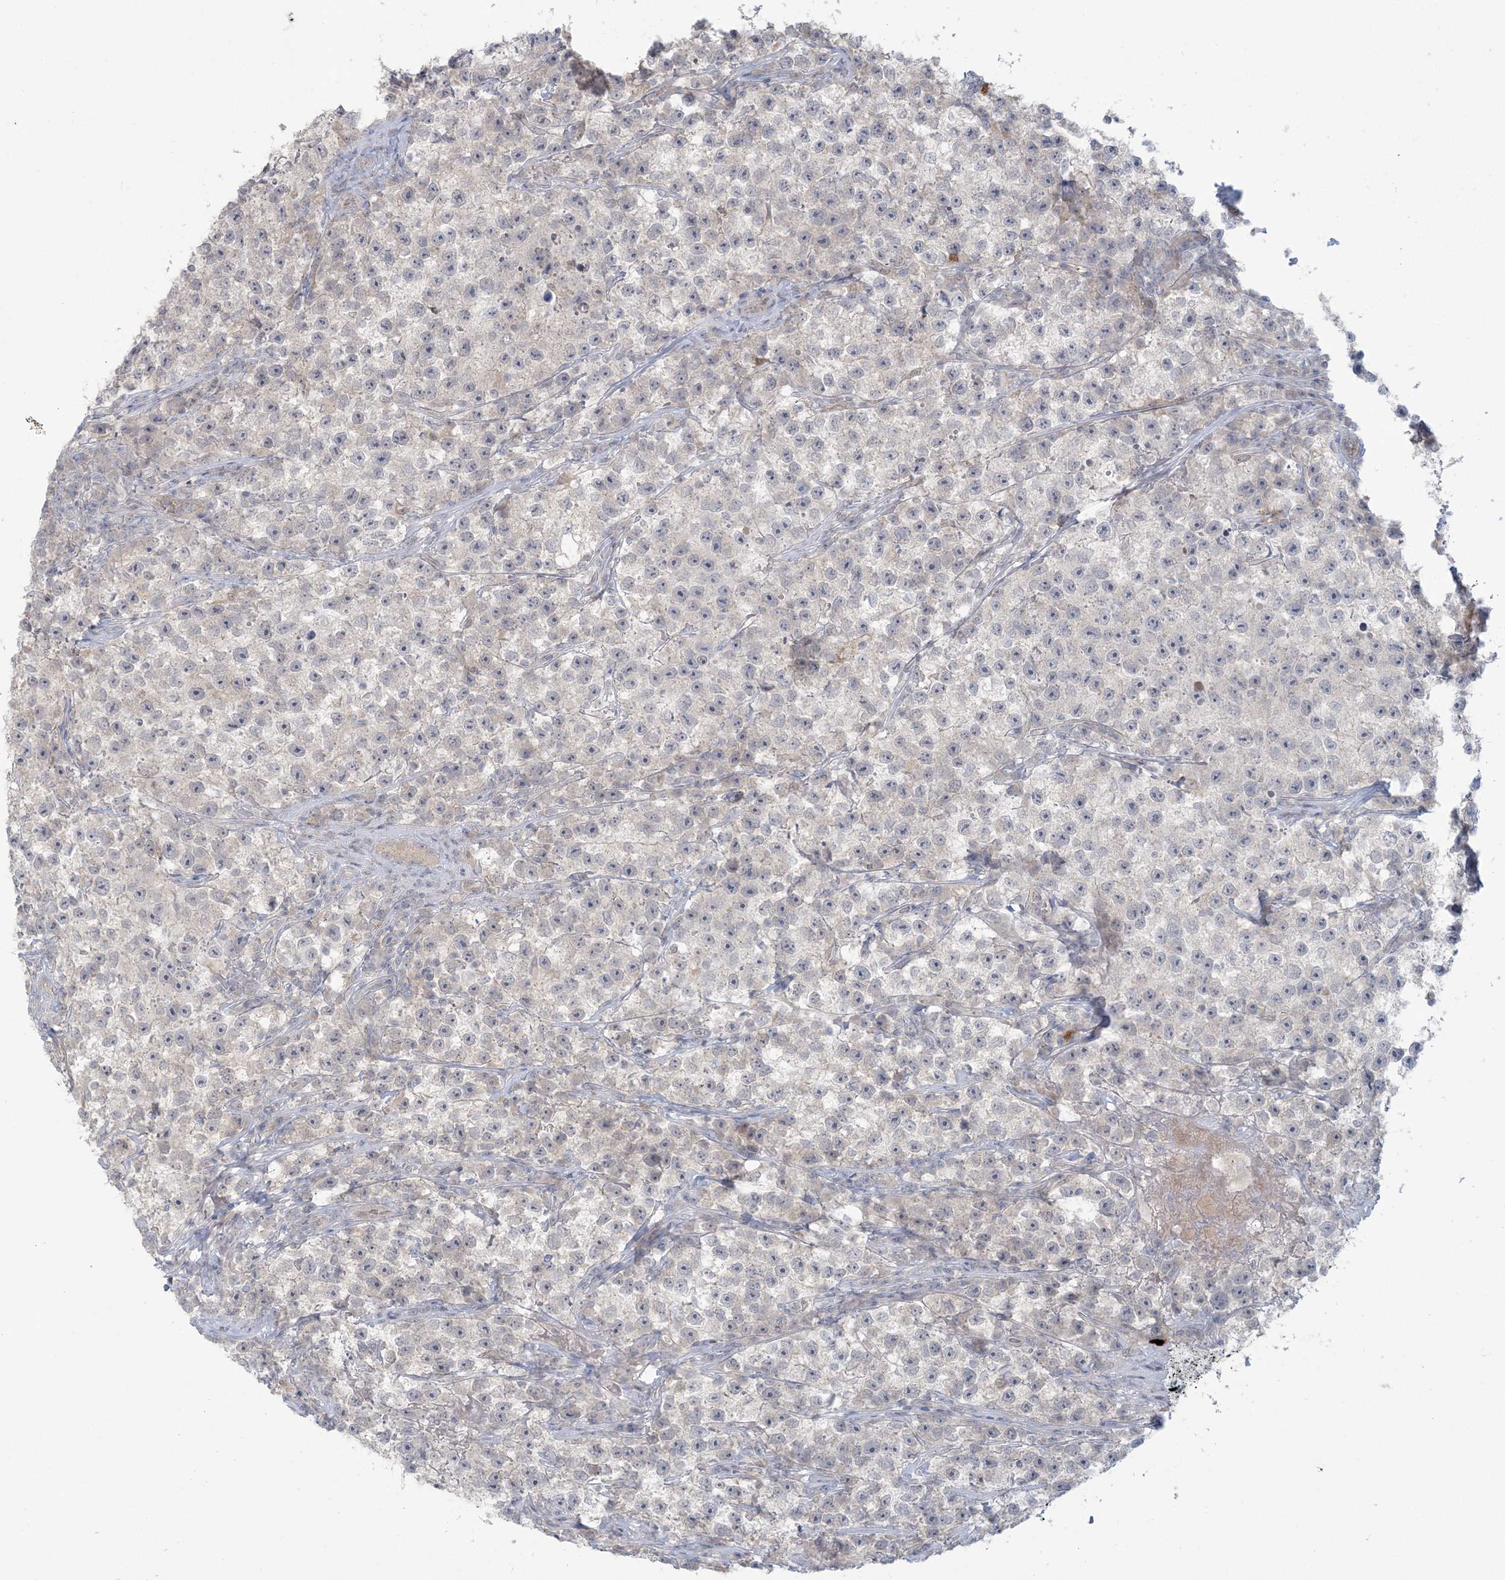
{"staining": {"intensity": "negative", "quantity": "none", "location": "none"}, "tissue": "testis cancer", "cell_type": "Tumor cells", "image_type": "cancer", "snomed": [{"axis": "morphology", "description": "Seminoma, NOS"}, {"axis": "topography", "description": "Testis"}], "caption": "High power microscopy micrograph of an immunohistochemistry histopathology image of testis cancer, revealing no significant staining in tumor cells.", "gene": "NRBP2", "patient": {"sex": "male", "age": 22}}